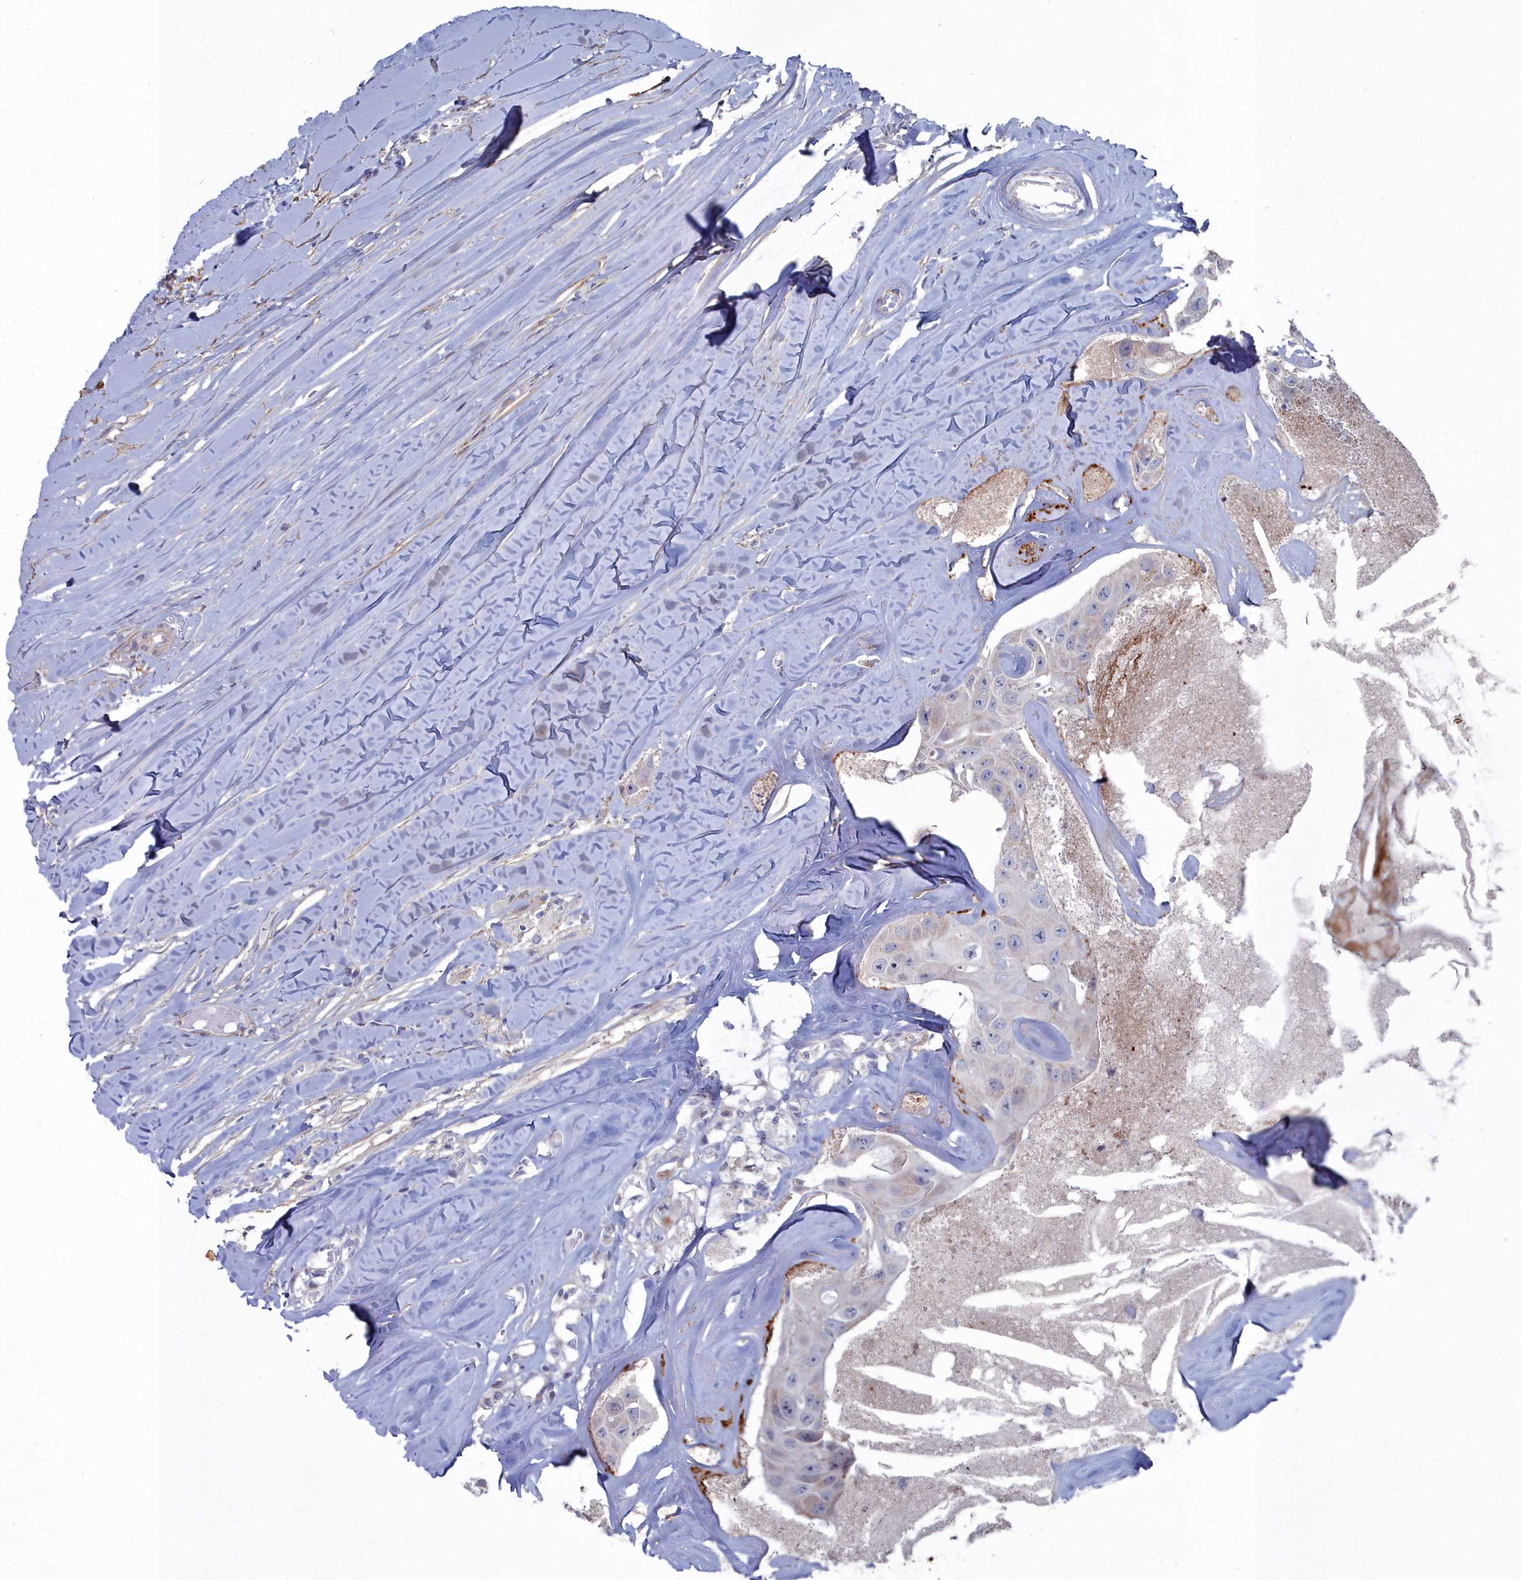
{"staining": {"intensity": "weak", "quantity": "<25%", "location": "cytoplasmic/membranous"}, "tissue": "head and neck cancer", "cell_type": "Tumor cells", "image_type": "cancer", "snomed": [{"axis": "morphology", "description": "Adenocarcinoma, NOS"}, {"axis": "morphology", "description": "Adenocarcinoma, metastatic, NOS"}, {"axis": "topography", "description": "Head-Neck"}], "caption": "Tumor cells are negative for protein expression in human head and neck adenocarcinoma.", "gene": "SHISAL2A", "patient": {"sex": "male", "age": 75}}